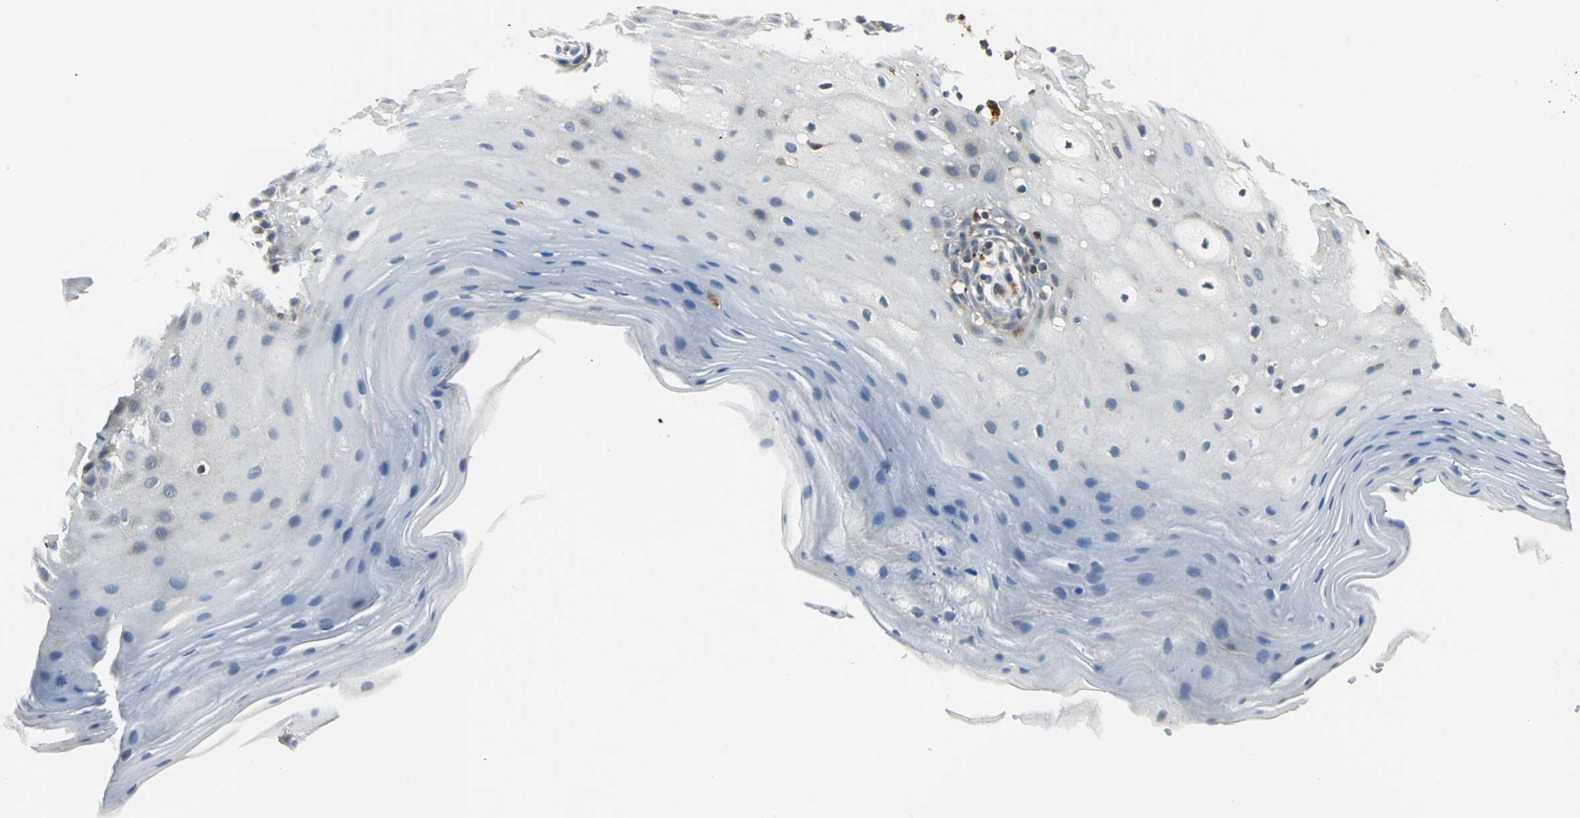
{"staining": {"intensity": "weak", "quantity": "<25%", "location": "cytoplasmic/membranous"}, "tissue": "oral mucosa", "cell_type": "Squamous epithelial cells", "image_type": "normal", "snomed": [{"axis": "morphology", "description": "Normal tissue, NOS"}, {"axis": "morphology", "description": "Squamous cell carcinoma, NOS"}, {"axis": "topography", "description": "Skeletal muscle"}, {"axis": "topography", "description": "Oral tissue"}, {"axis": "topography", "description": "Head-Neck"}], "caption": "This histopathology image is of normal oral mucosa stained with immunohistochemistry to label a protein in brown with the nuclei are counter-stained blue. There is no positivity in squamous epithelial cells. The staining was performed using DAB to visualize the protein expression in brown, while the nuclei were stained in blue with hematoxylin (Magnification: 20x).", "gene": "USP40", "patient": {"sex": "male", "age": 71}}